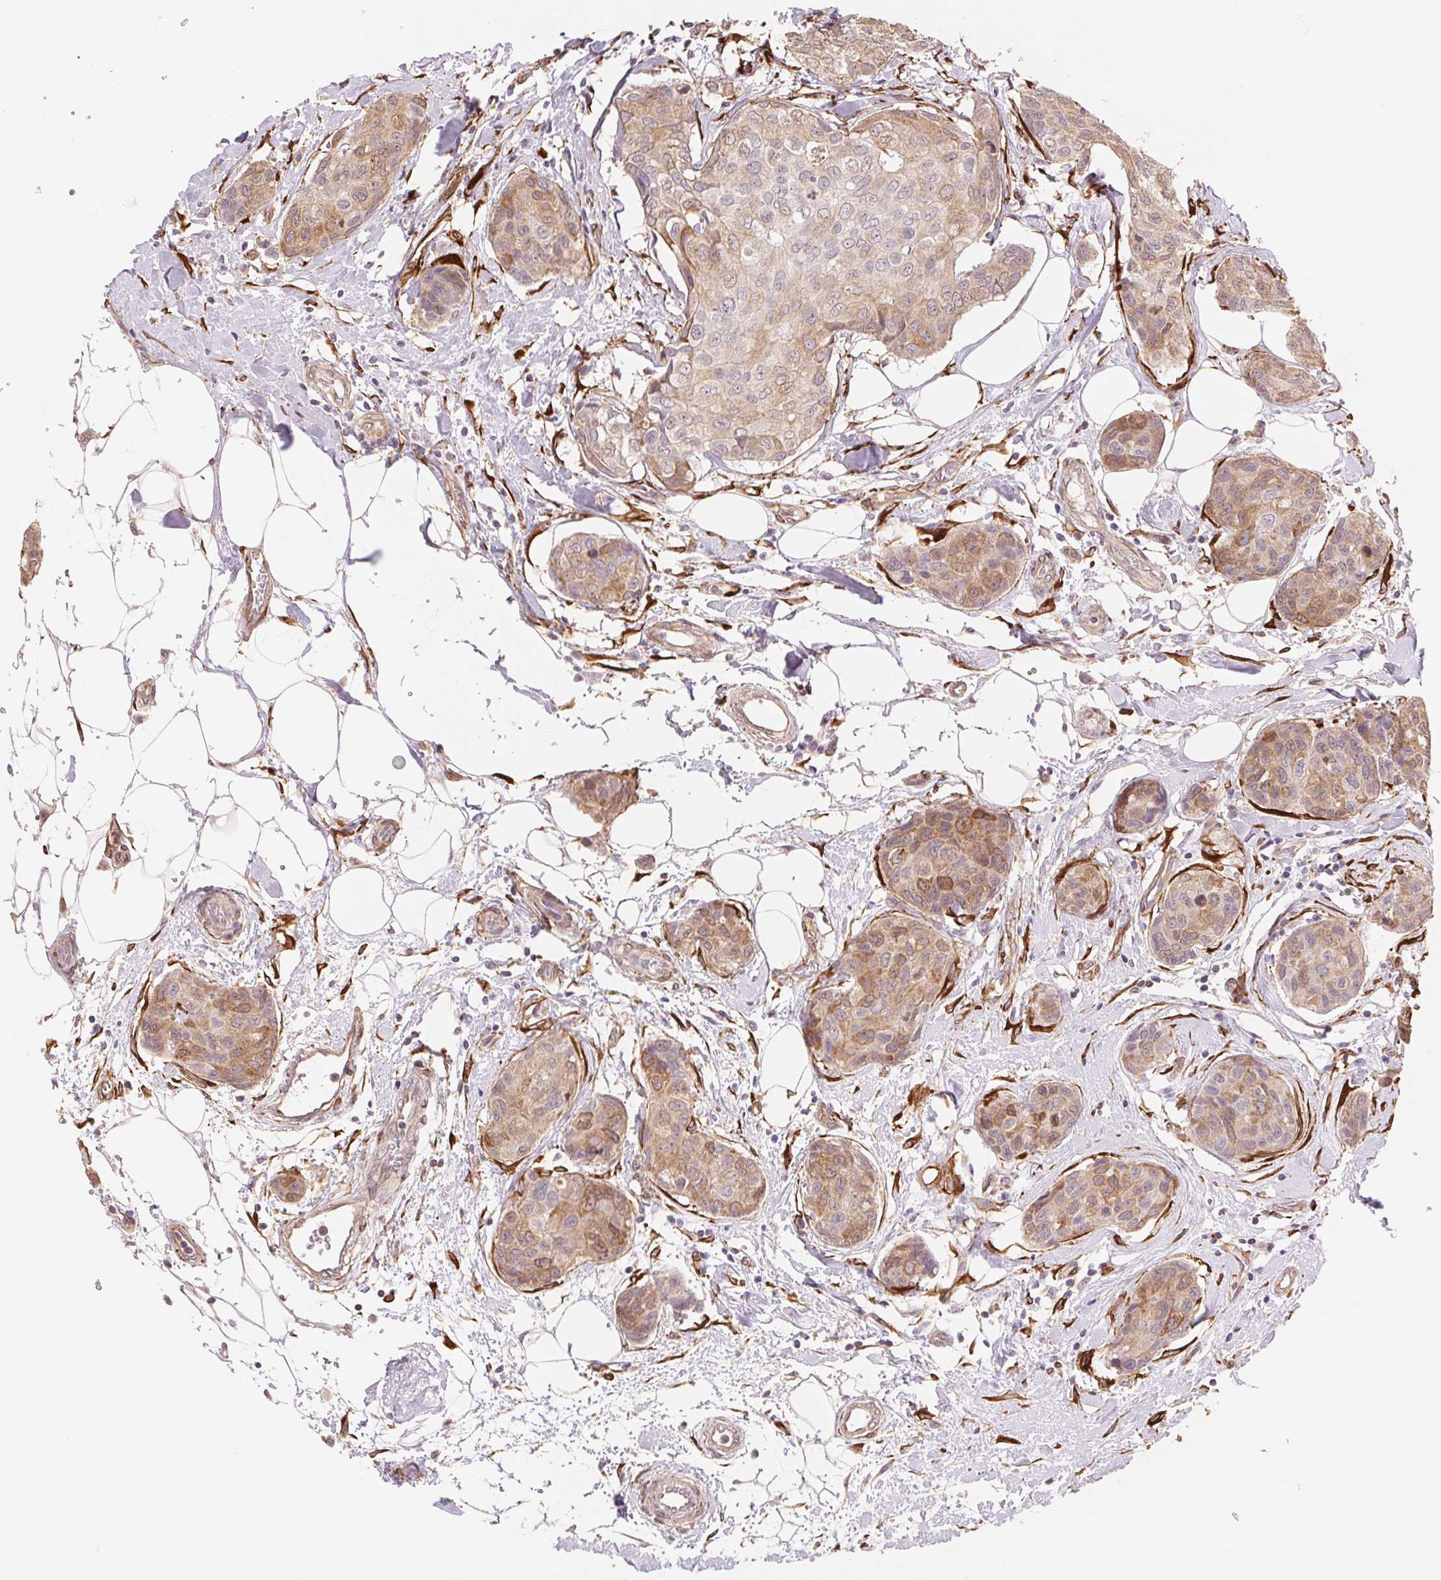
{"staining": {"intensity": "moderate", "quantity": ">75%", "location": "cytoplasmic/membranous"}, "tissue": "breast cancer", "cell_type": "Tumor cells", "image_type": "cancer", "snomed": [{"axis": "morphology", "description": "Duct carcinoma"}, {"axis": "topography", "description": "Breast"}], "caption": "Moderate cytoplasmic/membranous protein expression is present in about >75% of tumor cells in breast cancer. (Brightfield microscopy of DAB IHC at high magnification).", "gene": "FKBP10", "patient": {"sex": "female", "age": 80}}